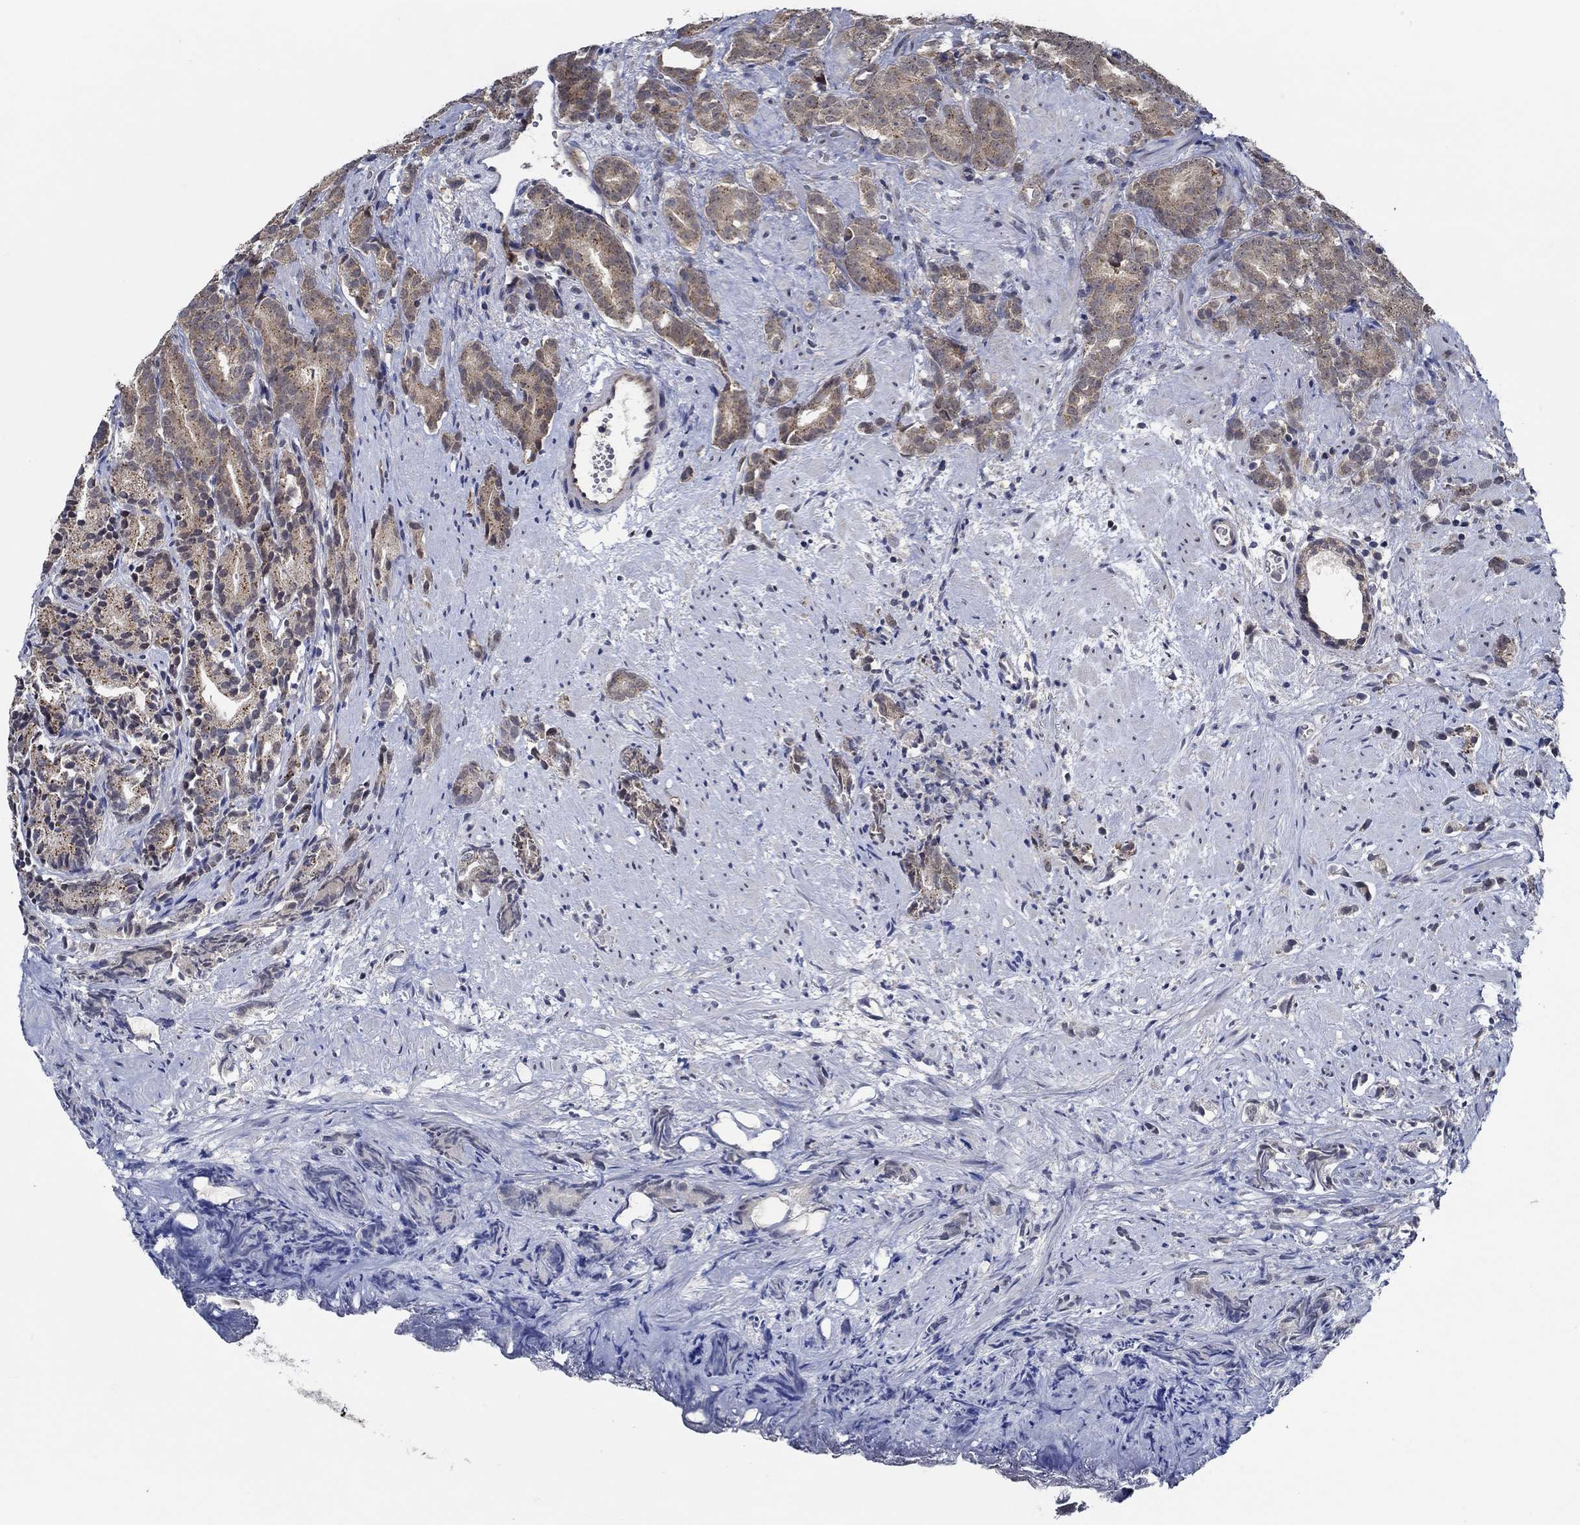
{"staining": {"intensity": "weak", "quantity": "25%-75%", "location": "cytoplasmic/membranous"}, "tissue": "prostate cancer", "cell_type": "Tumor cells", "image_type": "cancer", "snomed": [{"axis": "morphology", "description": "Adenocarcinoma, High grade"}, {"axis": "topography", "description": "Prostate"}], "caption": "Prostate cancer tissue reveals weak cytoplasmic/membranous expression in approximately 25%-75% of tumor cells The protein of interest is stained brown, and the nuclei are stained in blue (DAB (3,3'-diaminobenzidine) IHC with brightfield microscopy, high magnification).", "gene": "DACT1", "patient": {"sex": "male", "age": 90}}